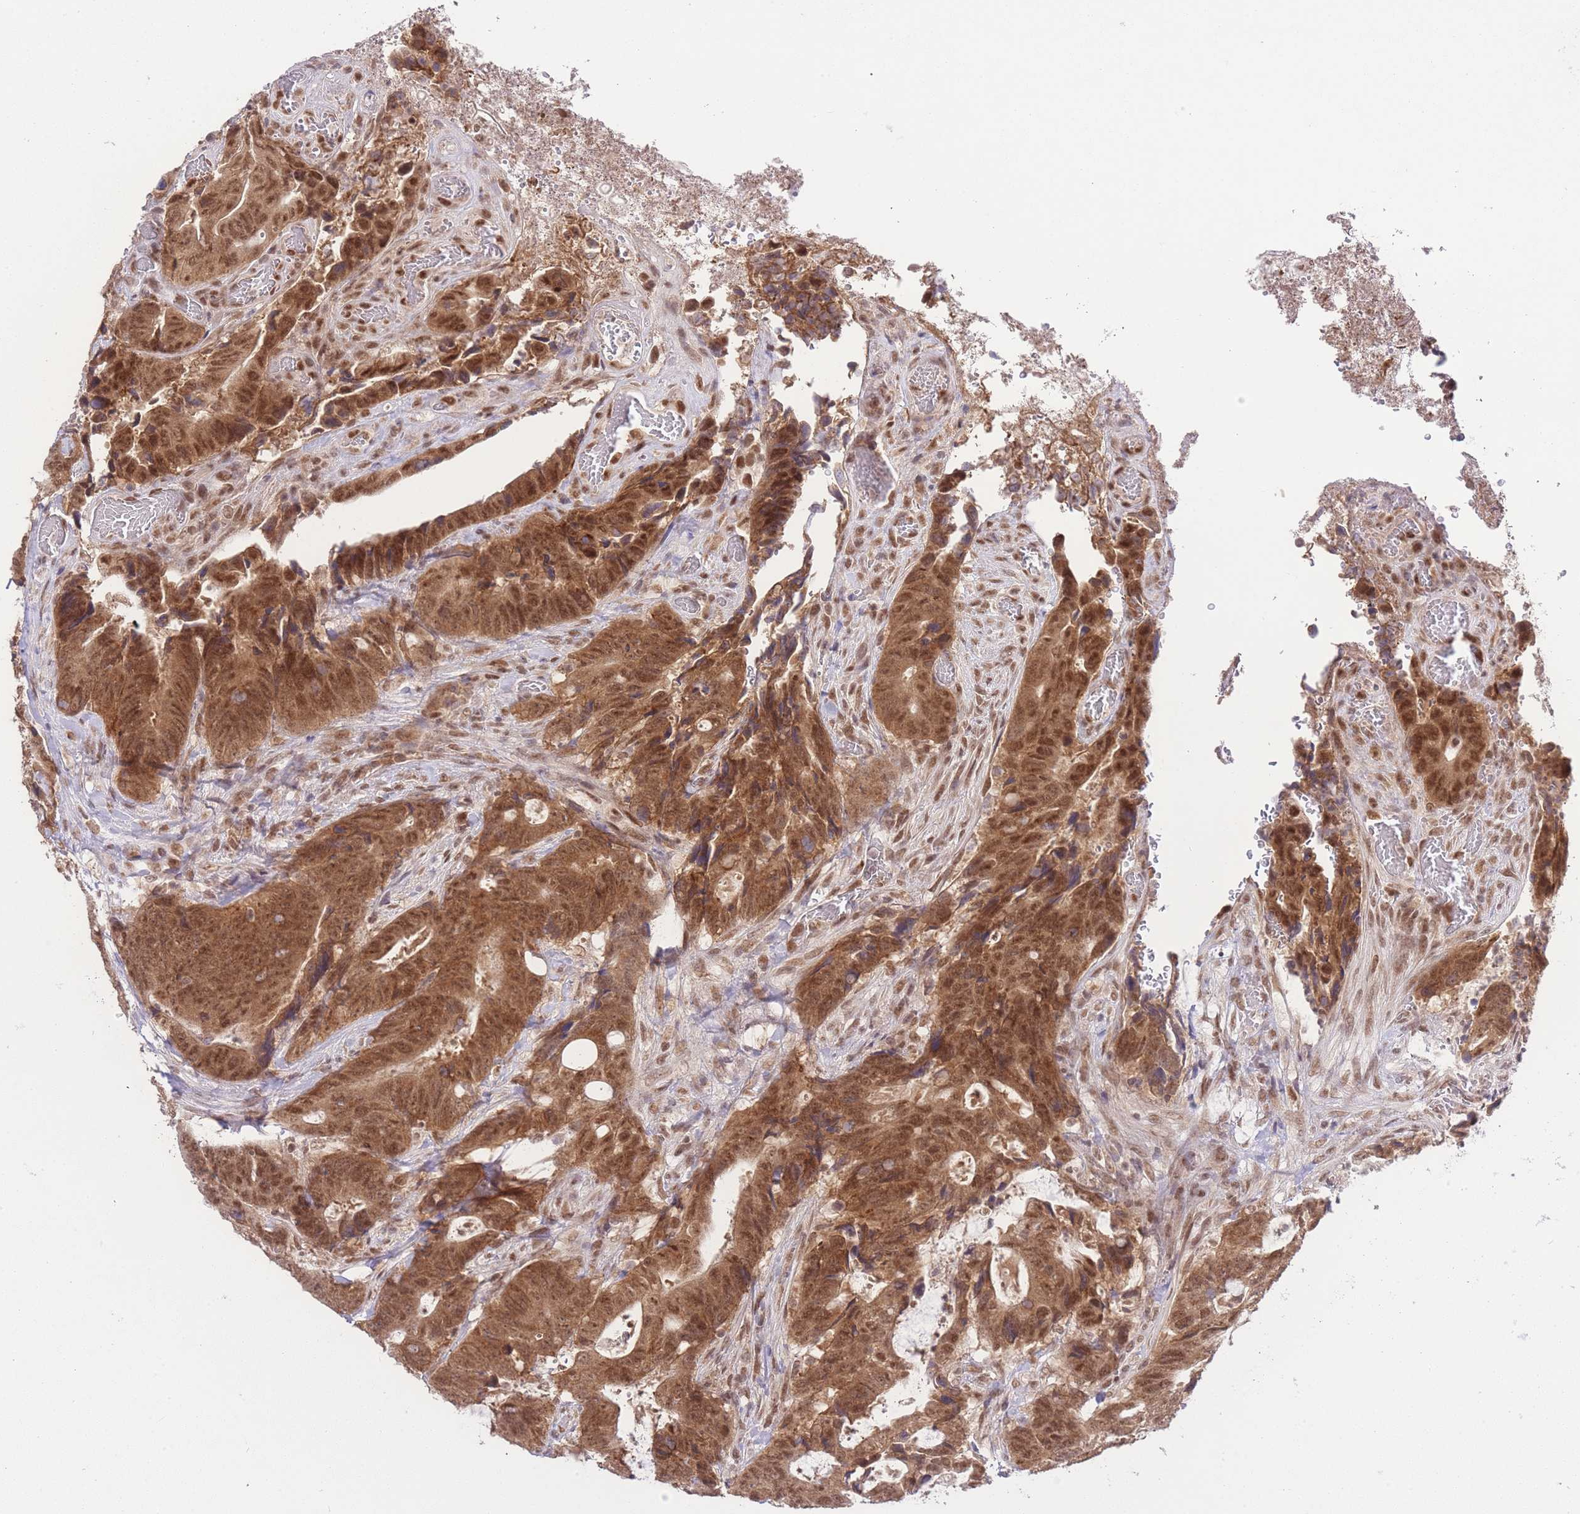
{"staining": {"intensity": "moderate", "quantity": ">75%", "location": "cytoplasmic/membranous,nuclear"}, "tissue": "colorectal cancer", "cell_type": "Tumor cells", "image_type": "cancer", "snomed": [{"axis": "morphology", "description": "Adenocarcinoma, NOS"}, {"axis": "topography", "description": "Colon"}], "caption": "Immunohistochemistry (IHC) of colorectal adenocarcinoma shows medium levels of moderate cytoplasmic/membranous and nuclear expression in about >75% of tumor cells.", "gene": "TMED3", "patient": {"sex": "female", "age": 82}}